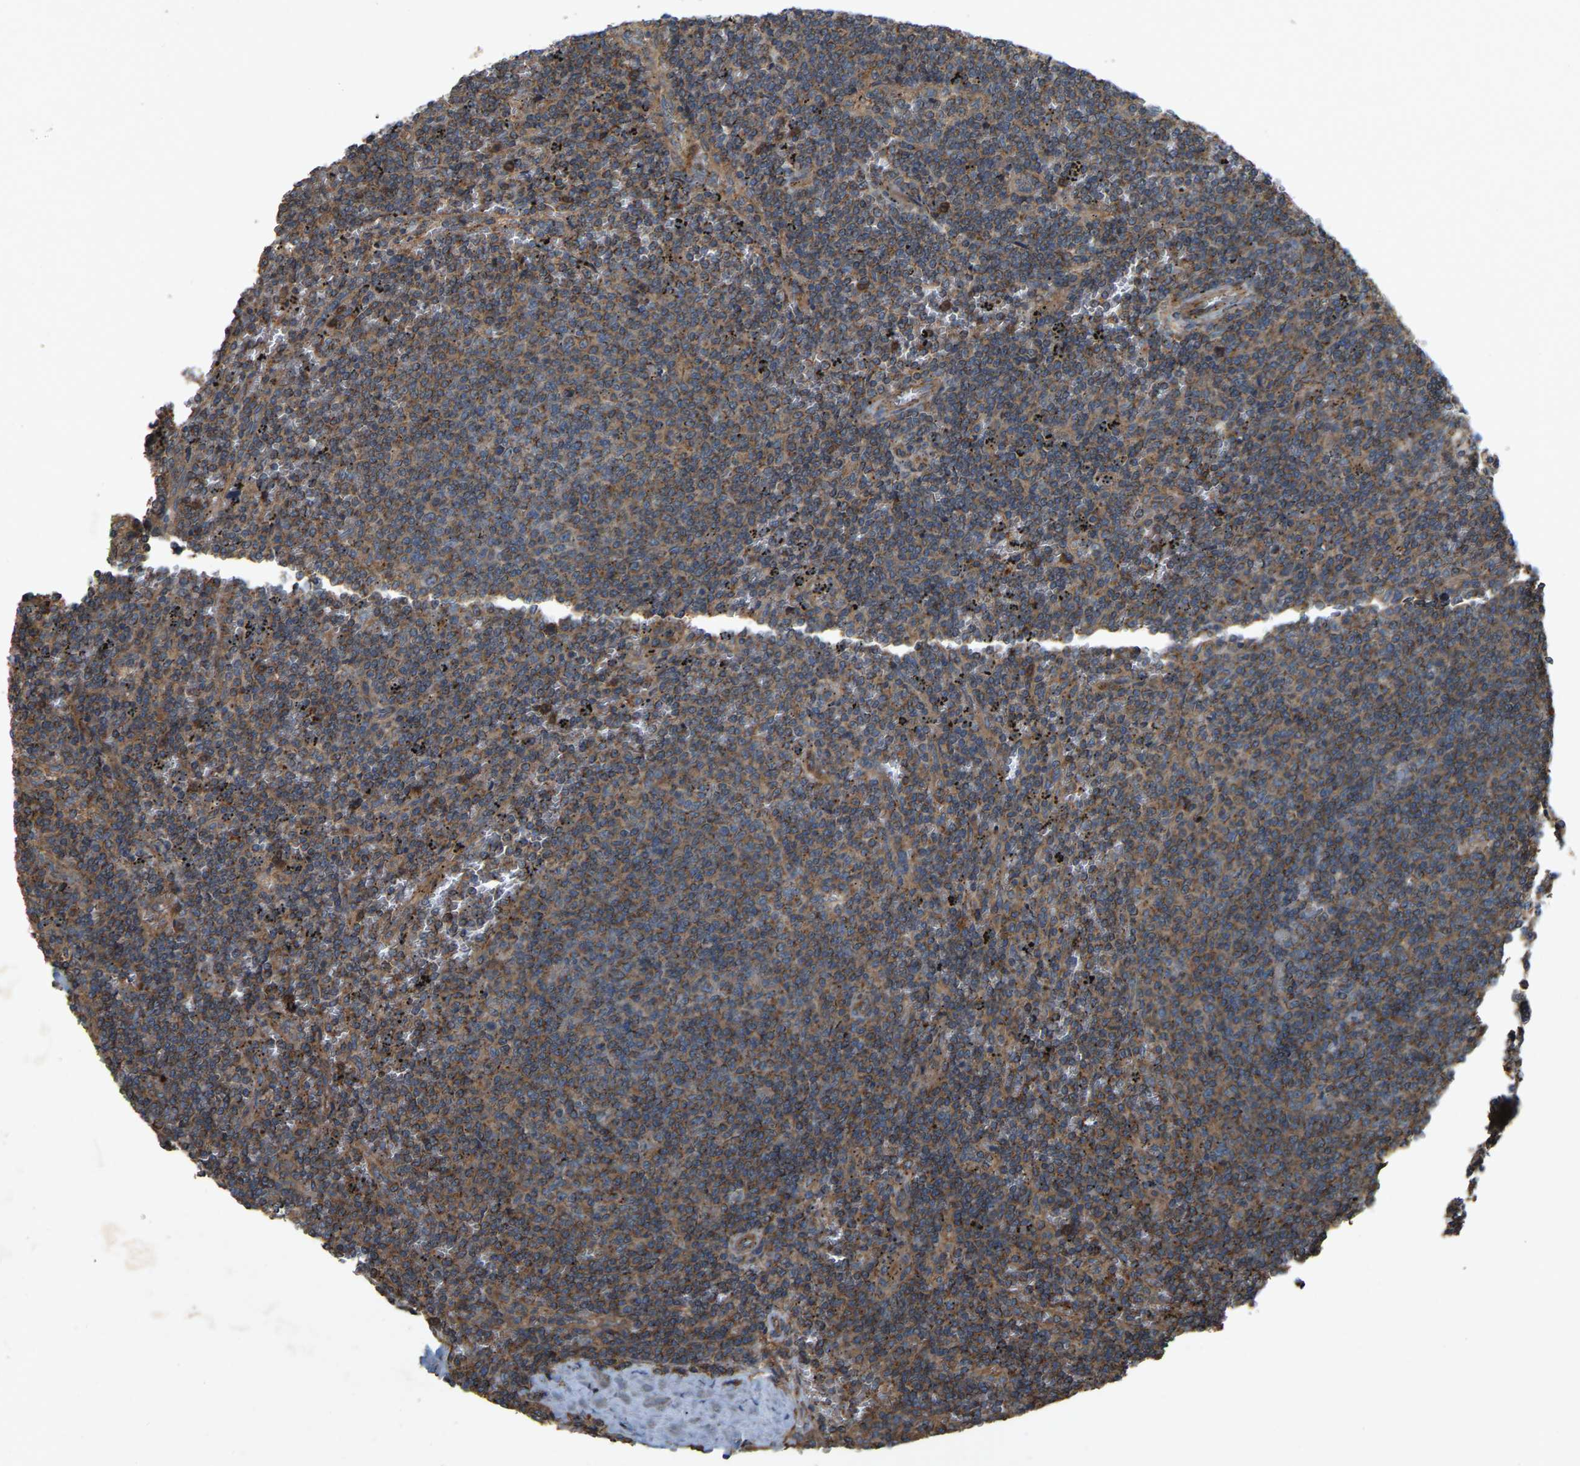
{"staining": {"intensity": "moderate", "quantity": ">75%", "location": "cytoplasmic/membranous"}, "tissue": "lymphoma", "cell_type": "Tumor cells", "image_type": "cancer", "snomed": [{"axis": "morphology", "description": "Malignant lymphoma, non-Hodgkin's type, Low grade"}, {"axis": "topography", "description": "Spleen"}], "caption": "Immunohistochemical staining of malignant lymphoma, non-Hodgkin's type (low-grade) exhibits moderate cytoplasmic/membranous protein expression in approximately >75% of tumor cells.", "gene": "SAMD9L", "patient": {"sex": "female", "age": 50}}